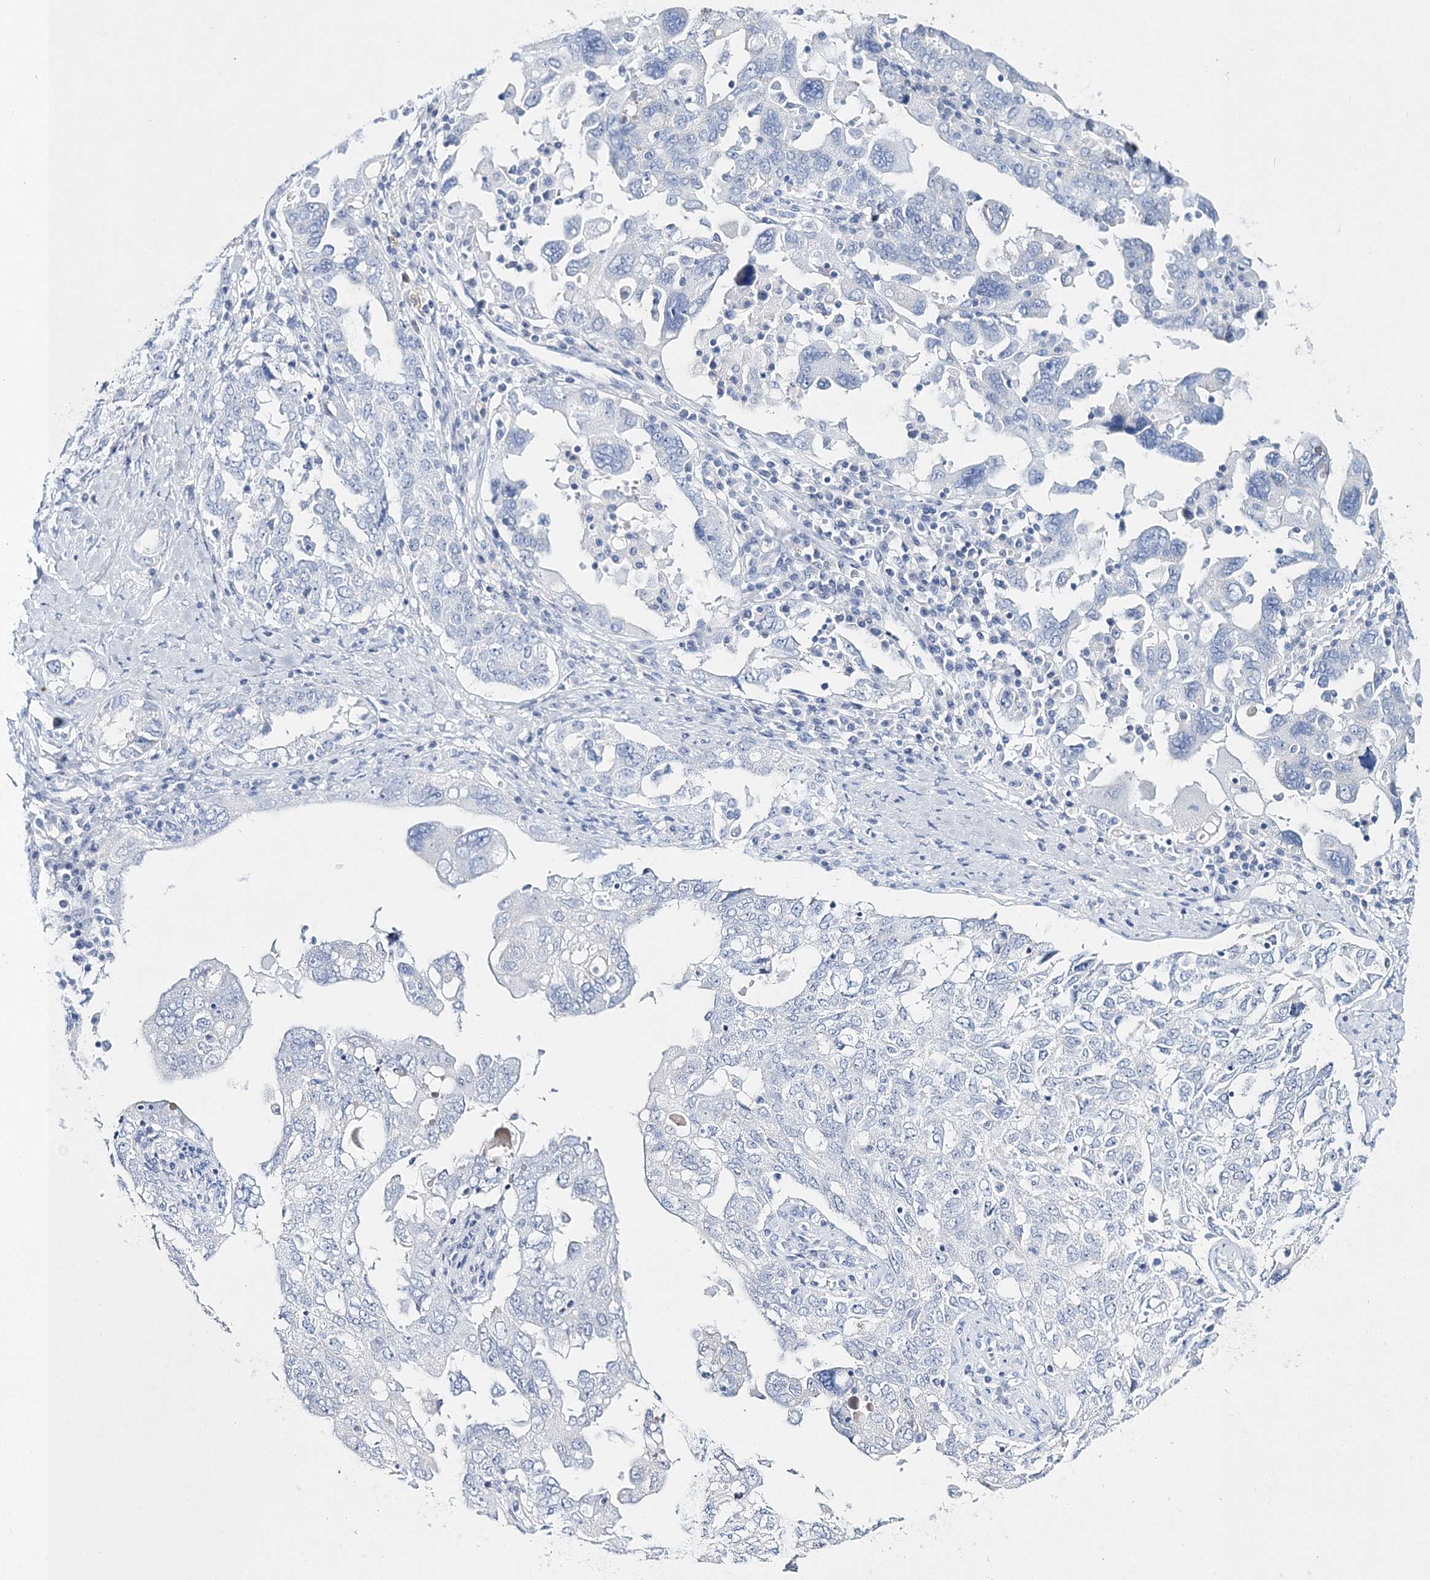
{"staining": {"intensity": "negative", "quantity": "none", "location": "none"}, "tissue": "ovarian cancer", "cell_type": "Tumor cells", "image_type": "cancer", "snomed": [{"axis": "morphology", "description": "Carcinoma, endometroid"}, {"axis": "topography", "description": "Ovary"}], "caption": "DAB immunohistochemical staining of endometroid carcinoma (ovarian) displays no significant positivity in tumor cells. Brightfield microscopy of immunohistochemistry stained with DAB (brown) and hematoxylin (blue), captured at high magnification.", "gene": "MYOZ2", "patient": {"sex": "female", "age": 62}}